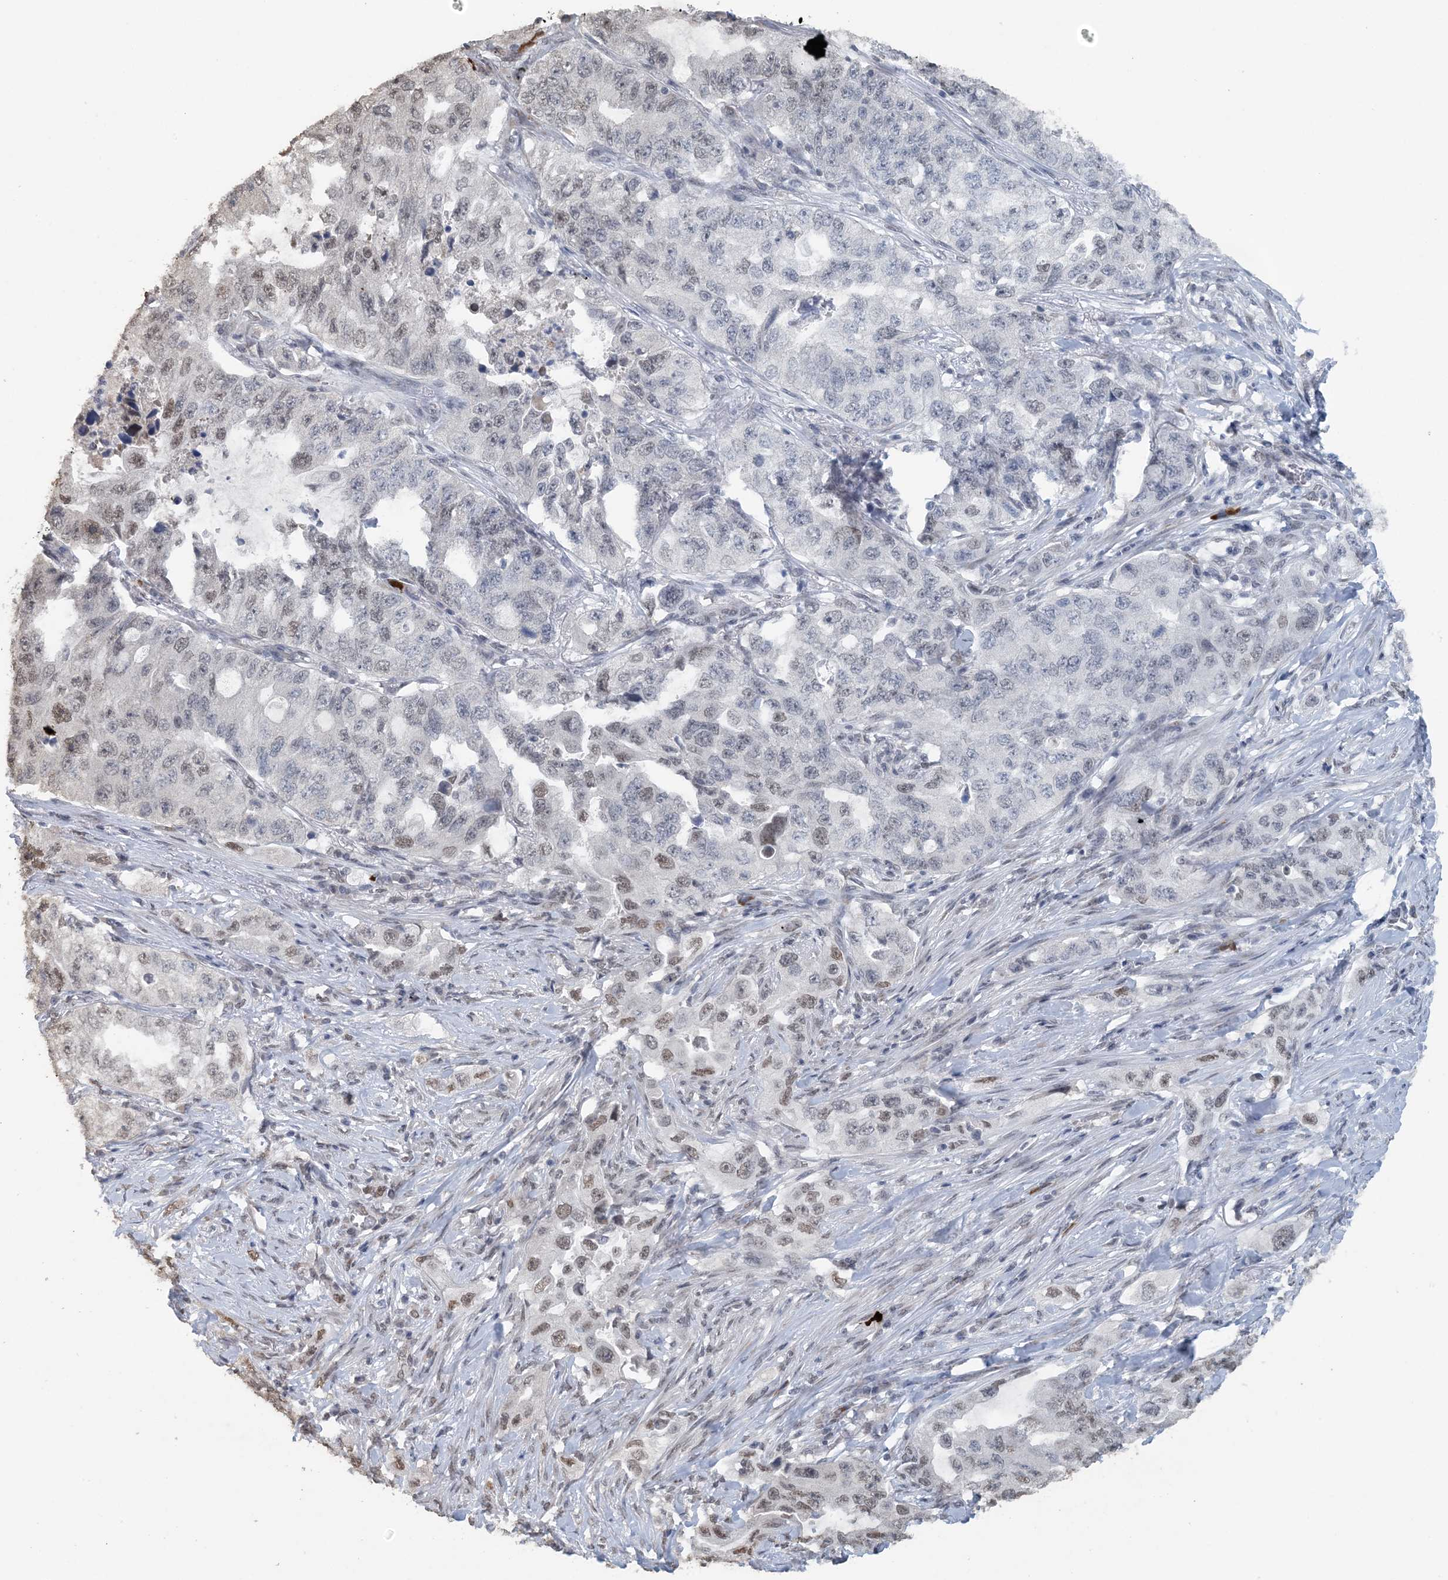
{"staining": {"intensity": "weak", "quantity": "<25%", "location": "nuclear"}, "tissue": "lung cancer", "cell_type": "Tumor cells", "image_type": "cancer", "snomed": [{"axis": "morphology", "description": "Adenocarcinoma, NOS"}, {"axis": "topography", "description": "Lung"}], "caption": "Tumor cells are negative for brown protein staining in lung adenocarcinoma.", "gene": "MBD2", "patient": {"sex": "female", "age": 51}}